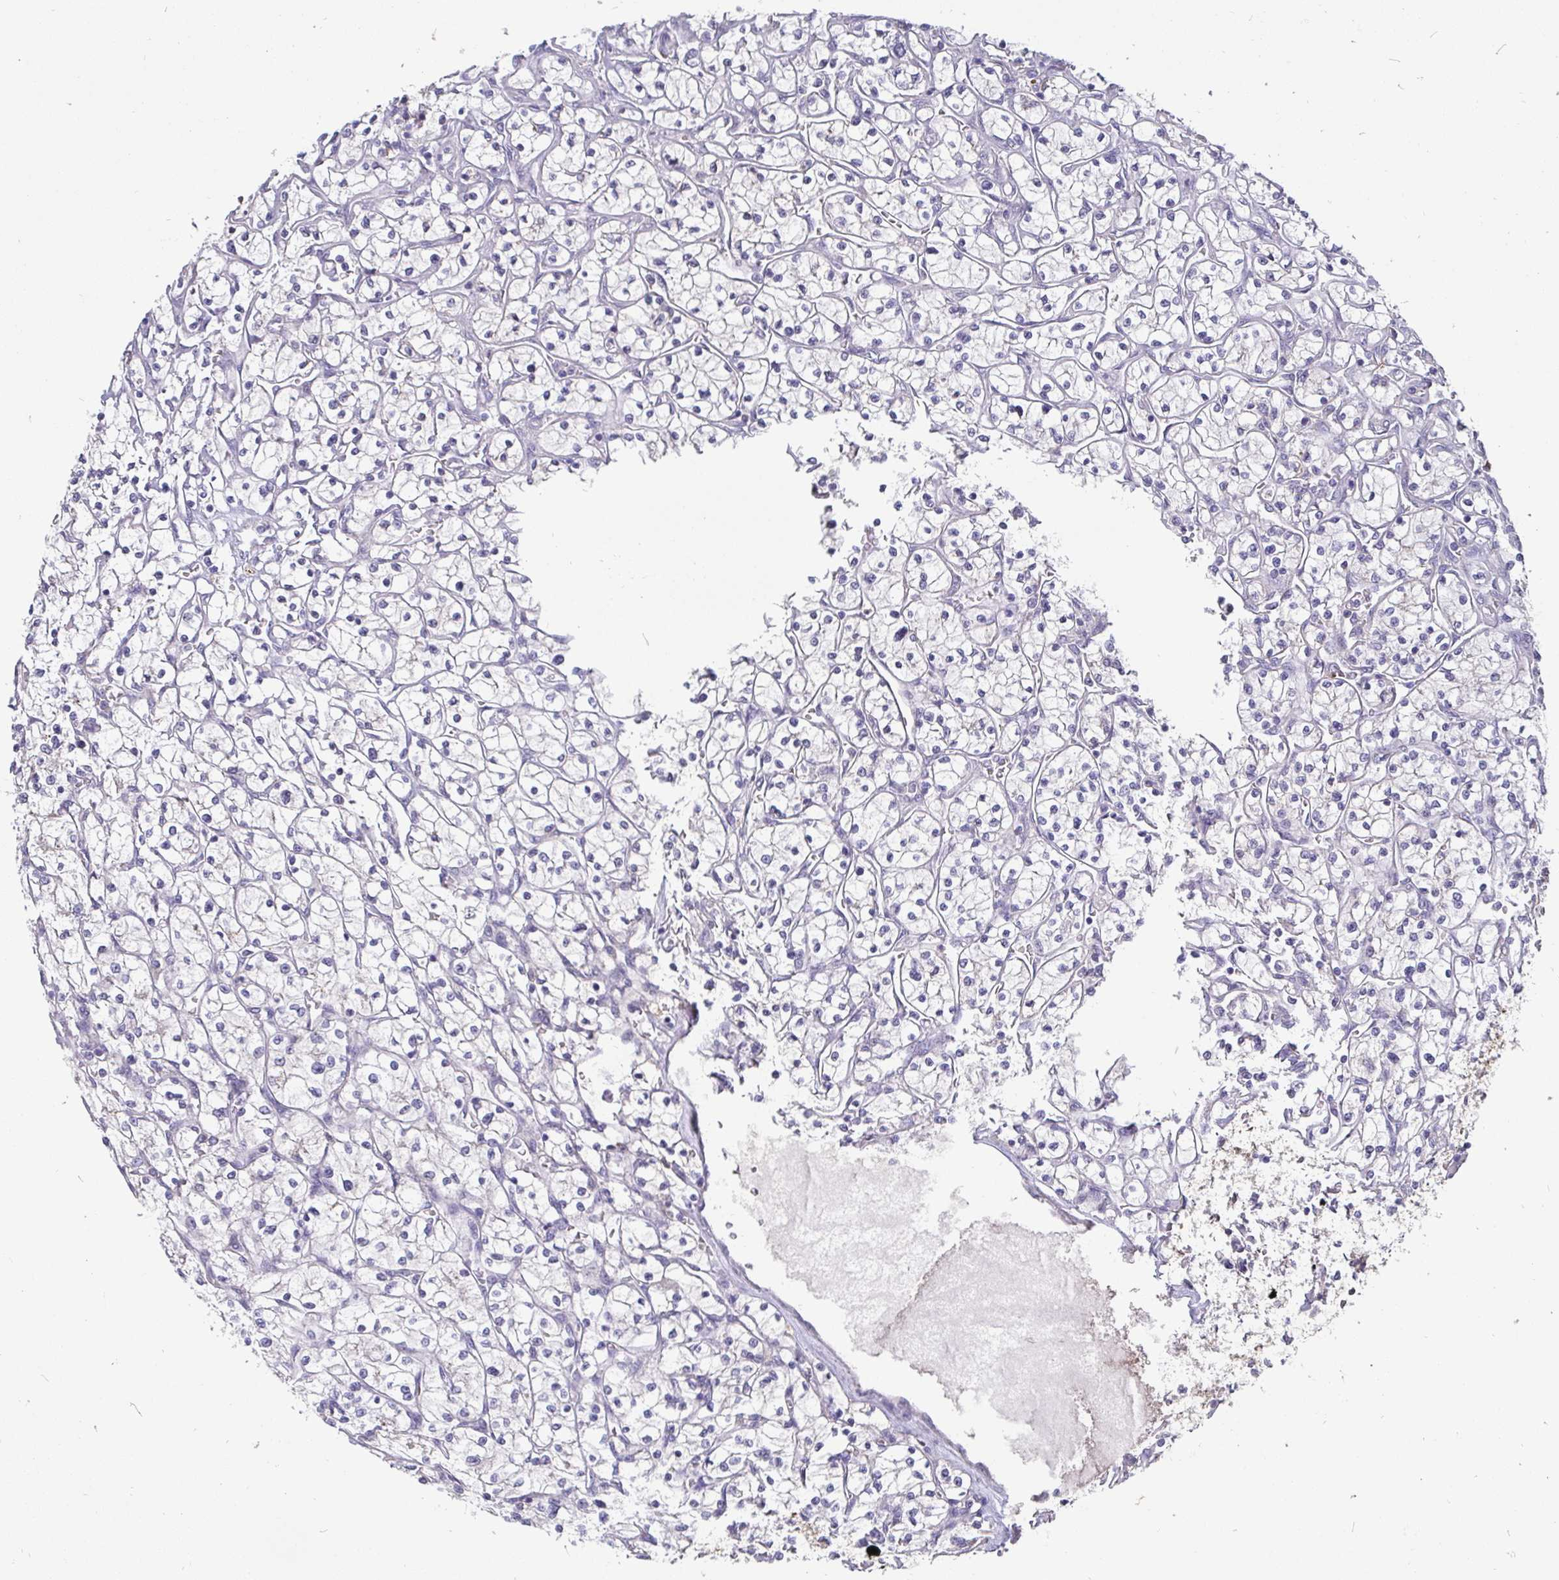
{"staining": {"intensity": "negative", "quantity": "none", "location": "none"}, "tissue": "renal cancer", "cell_type": "Tumor cells", "image_type": "cancer", "snomed": [{"axis": "morphology", "description": "Adenocarcinoma, NOS"}, {"axis": "topography", "description": "Kidney"}], "caption": "Renal adenocarcinoma was stained to show a protein in brown. There is no significant expression in tumor cells.", "gene": "IDH1", "patient": {"sex": "female", "age": 64}}